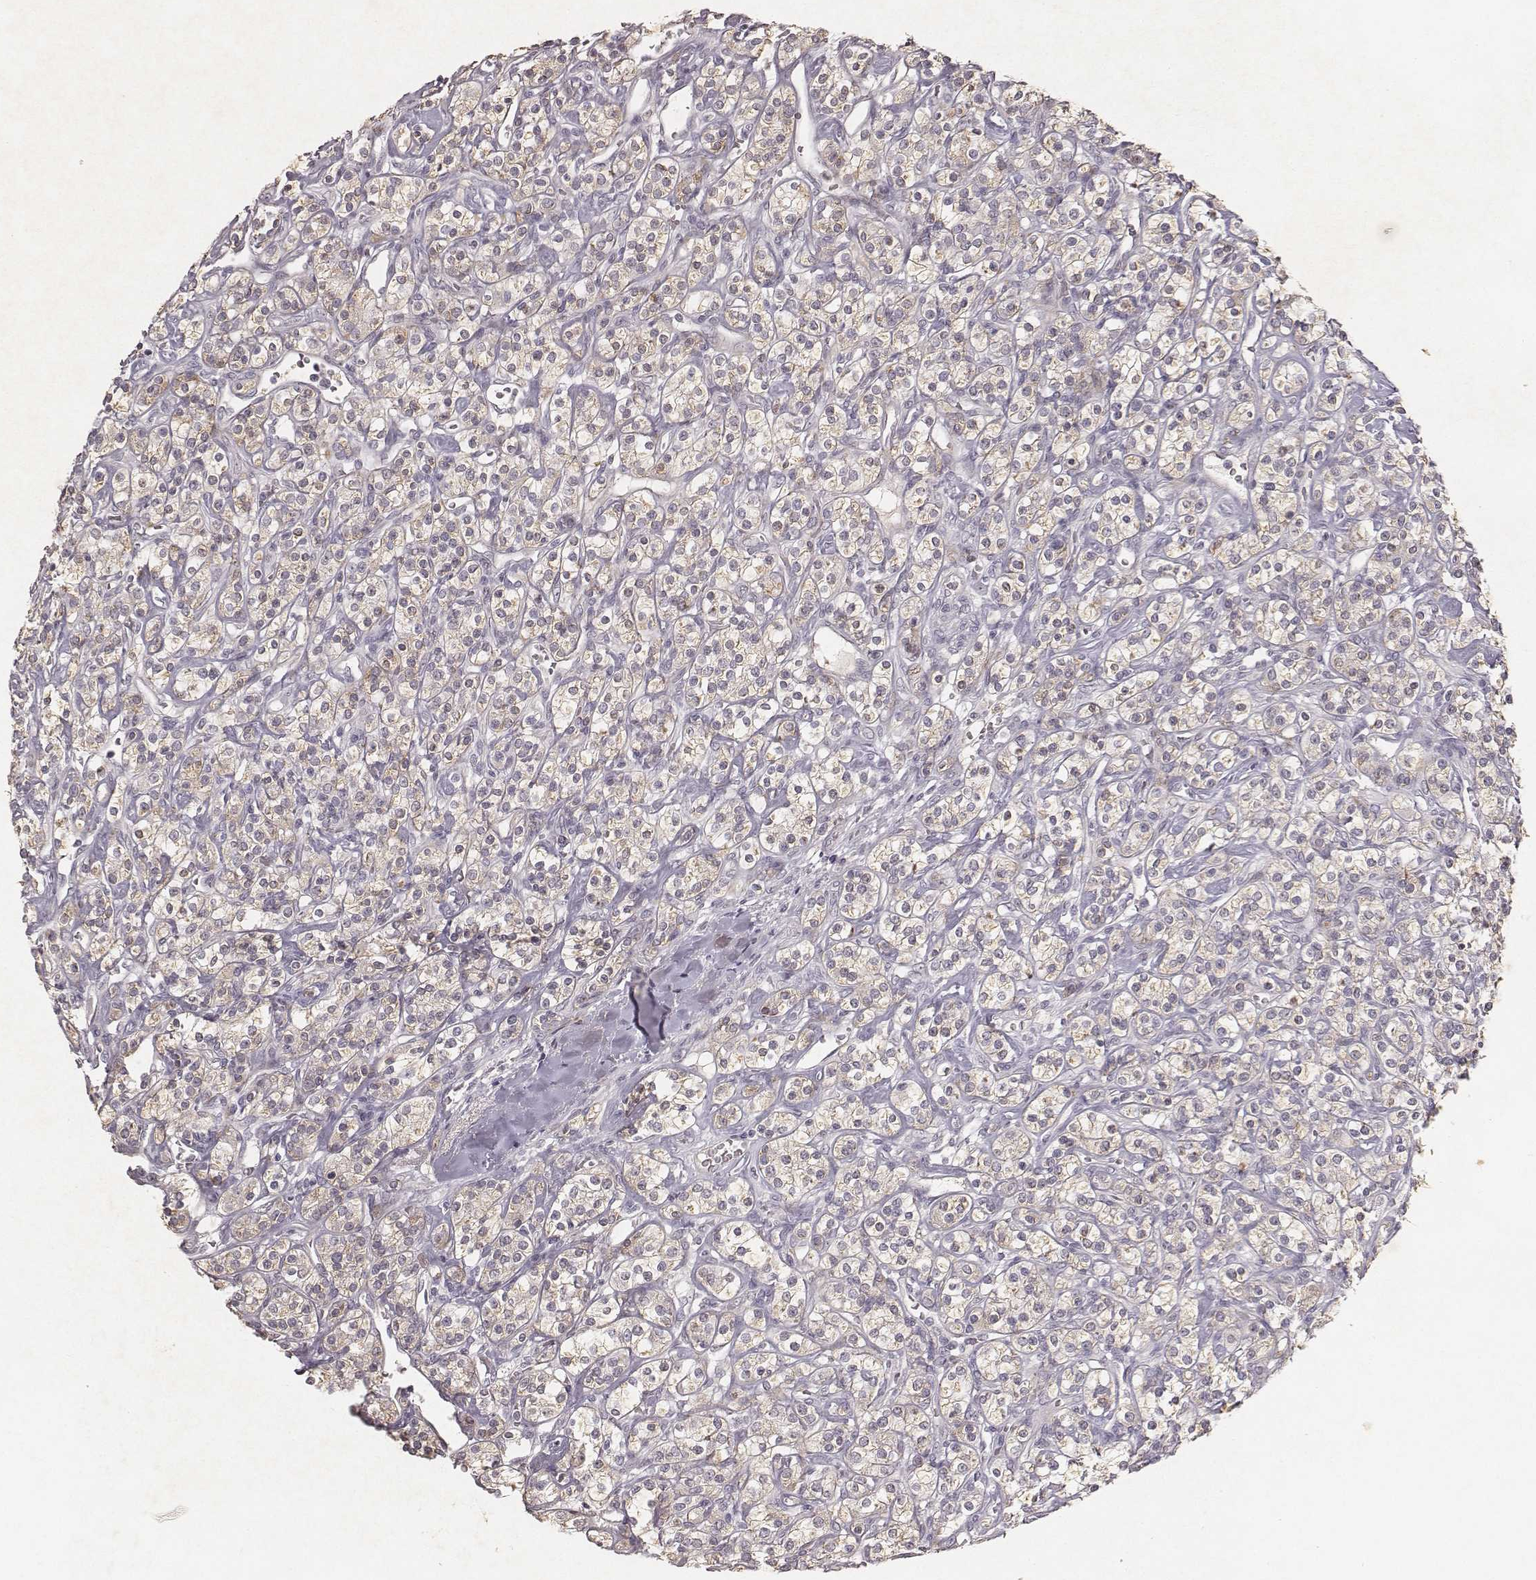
{"staining": {"intensity": "negative", "quantity": "none", "location": "none"}, "tissue": "renal cancer", "cell_type": "Tumor cells", "image_type": "cancer", "snomed": [{"axis": "morphology", "description": "Adenocarcinoma, NOS"}, {"axis": "topography", "description": "Kidney"}], "caption": "Renal cancer (adenocarcinoma) was stained to show a protein in brown. There is no significant staining in tumor cells. Nuclei are stained in blue.", "gene": "MADCAM1", "patient": {"sex": "male", "age": 77}}